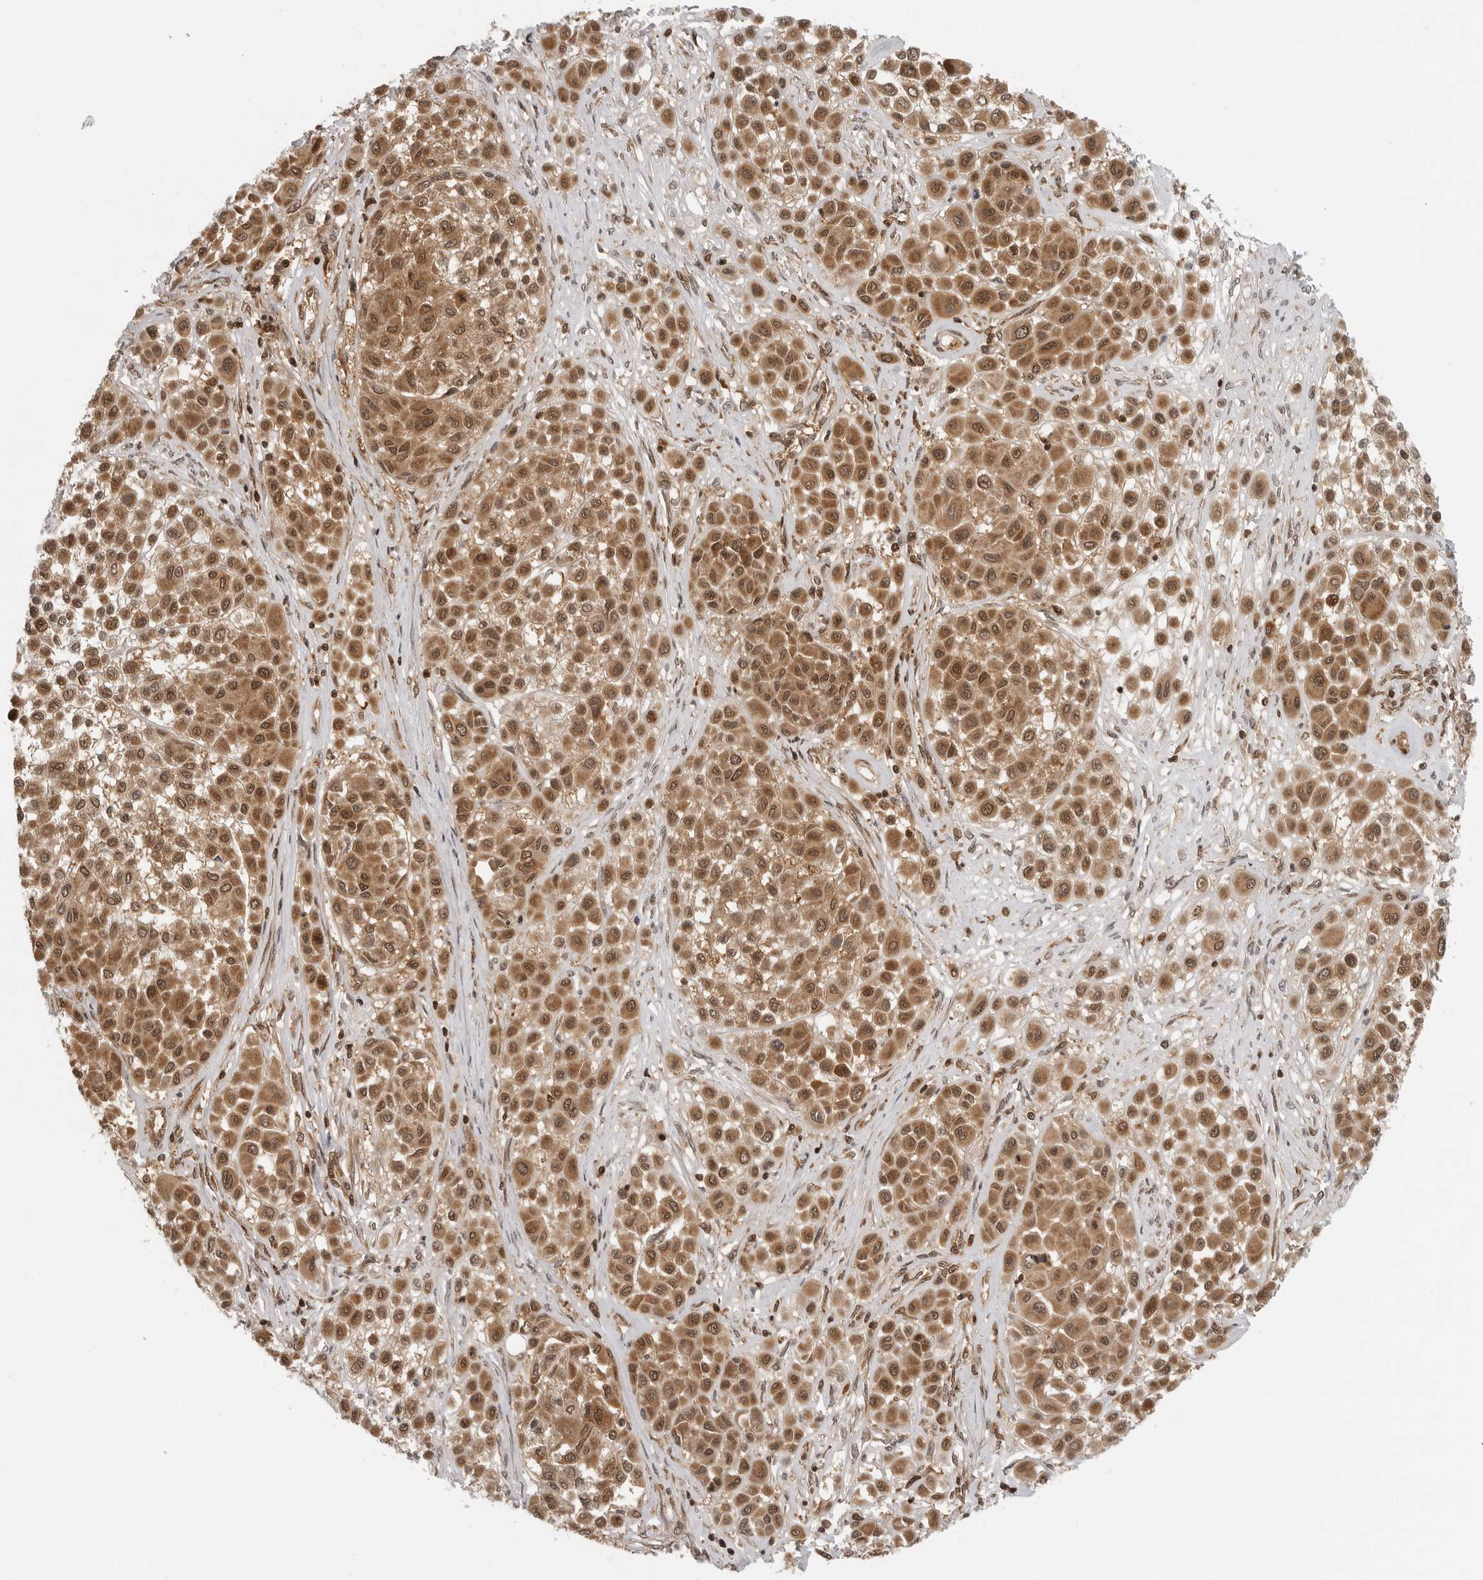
{"staining": {"intensity": "moderate", "quantity": ">75%", "location": "cytoplasmic/membranous,nuclear"}, "tissue": "melanoma", "cell_type": "Tumor cells", "image_type": "cancer", "snomed": [{"axis": "morphology", "description": "Malignant melanoma, Metastatic site"}, {"axis": "topography", "description": "Soft tissue"}], "caption": "Human melanoma stained with a protein marker demonstrates moderate staining in tumor cells.", "gene": "SZRD1", "patient": {"sex": "male", "age": 41}}